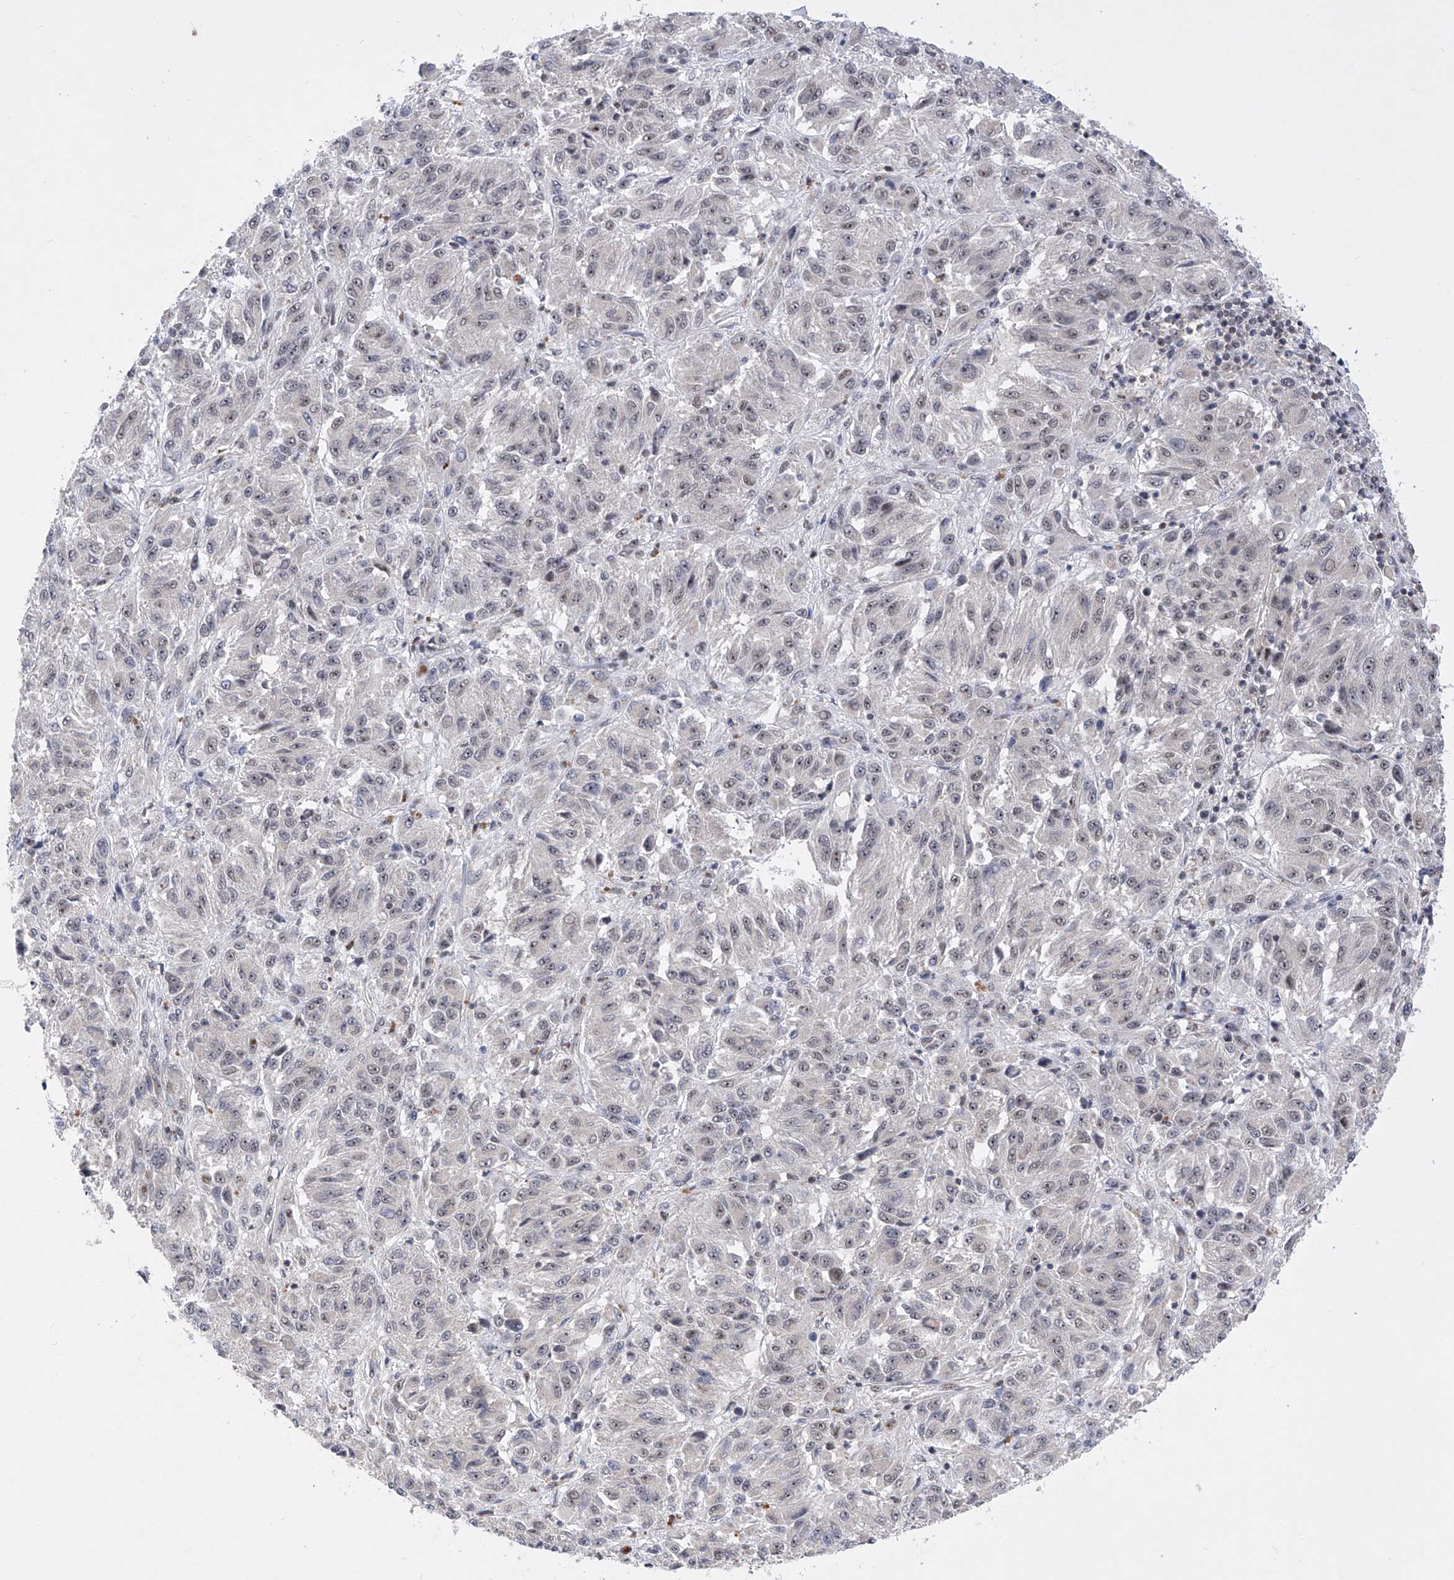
{"staining": {"intensity": "negative", "quantity": "none", "location": "none"}, "tissue": "melanoma", "cell_type": "Tumor cells", "image_type": "cancer", "snomed": [{"axis": "morphology", "description": "Malignant melanoma, Metastatic site"}, {"axis": "topography", "description": "Lung"}], "caption": "High magnification brightfield microscopy of malignant melanoma (metastatic site) stained with DAB (brown) and counterstained with hematoxylin (blue): tumor cells show no significant staining. (Stains: DAB (3,3'-diaminobenzidine) immunohistochemistry (IHC) with hematoxylin counter stain, Microscopy: brightfield microscopy at high magnification).", "gene": "RAD54L", "patient": {"sex": "male", "age": 64}}